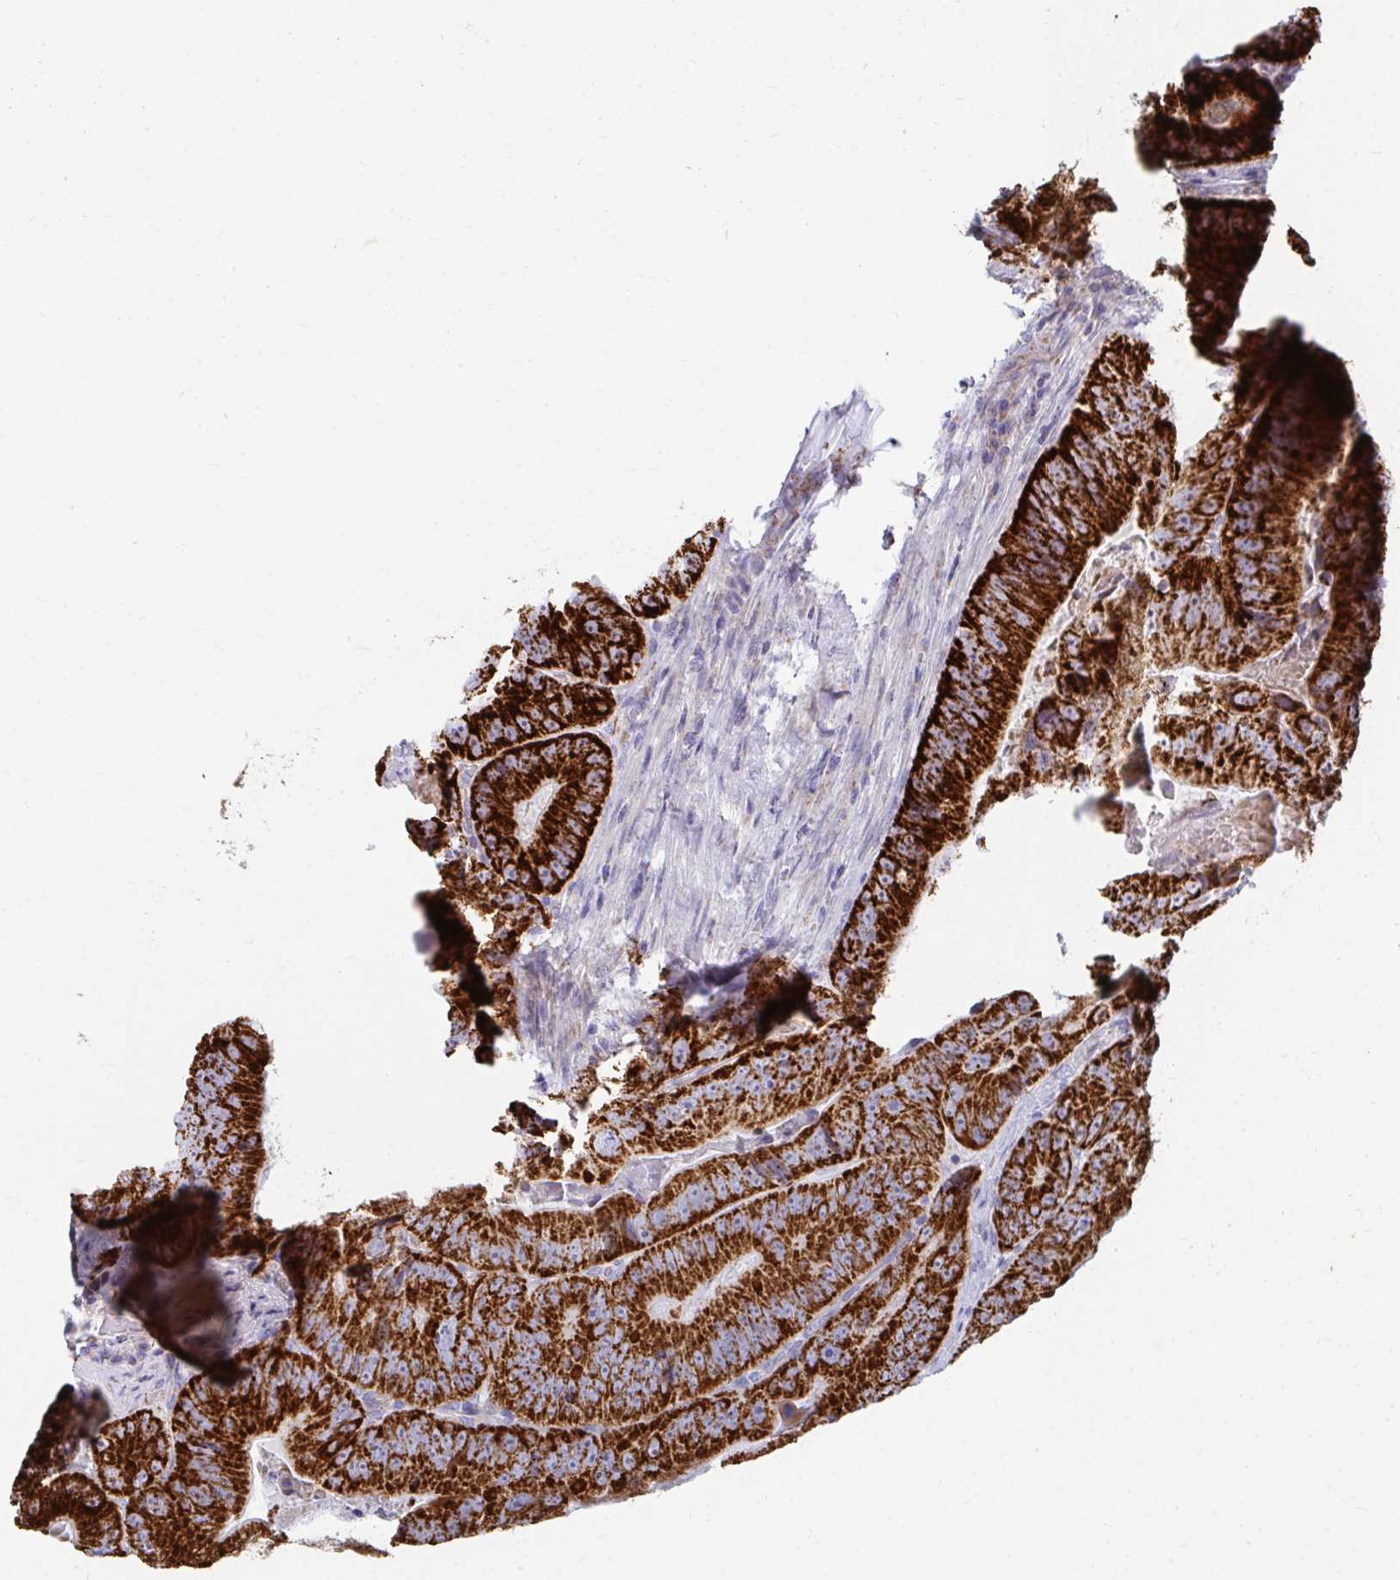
{"staining": {"intensity": "strong", "quantity": ">75%", "location": "cytoplasmic/membranous"}, "tissue": "colorectal cancer", "cell_type": "Tumor cells", "image_type": "cancer", "snomed": [{"axis": "morphology", "description": "Adenocarcinoma, NOS"}, {"axis": "topography", "description": "Colon"}], "caption": "Human colorectal cancer (adenocarcinoma) stained with a brown dye demonstrates strong cytoplasmic/membranous positive positivity in approximately >75% of tumor cells.", "gene": "EXOC5", "patient": {"sex": "female", "age": 86}}